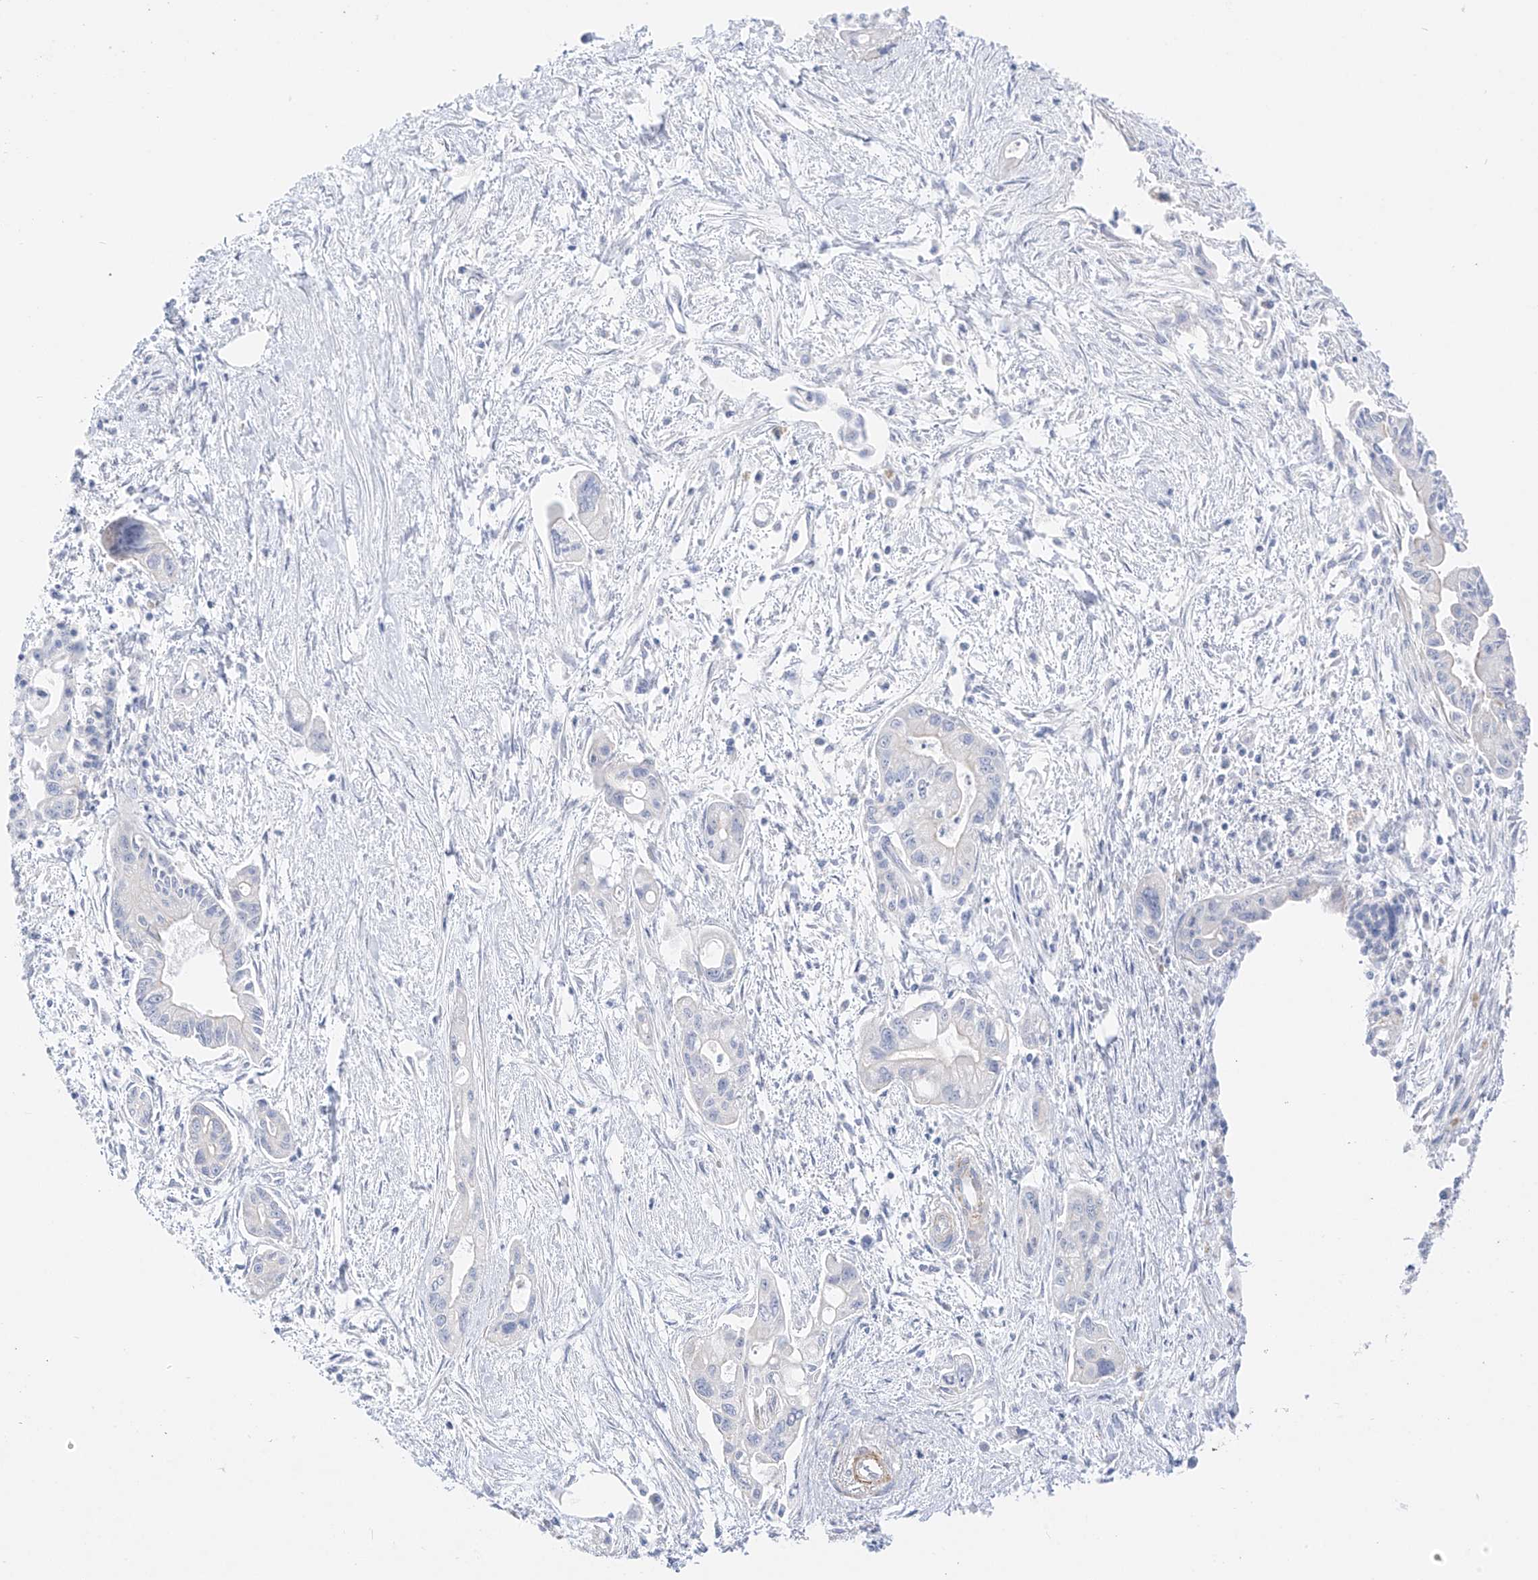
{"staining": {"intensity": "negative", "quantity": "none", "location": "none"}, "tissue": "pancreatic cancer", "cell_type": "Tumor cells", "image_type": "cancer", "snomed": [{"axis": "morphology", "description": "Adenocarcinoma, NOS"}, {"axis": "topography", "description": "Pancreas"}], "caption": "Immunohistochemistry (IHC) of human pancreatic cancer exhibits no expression in tumor cells.", "gene": "ST3GAL5", "patient": {"sex": "male", "age": 70}}